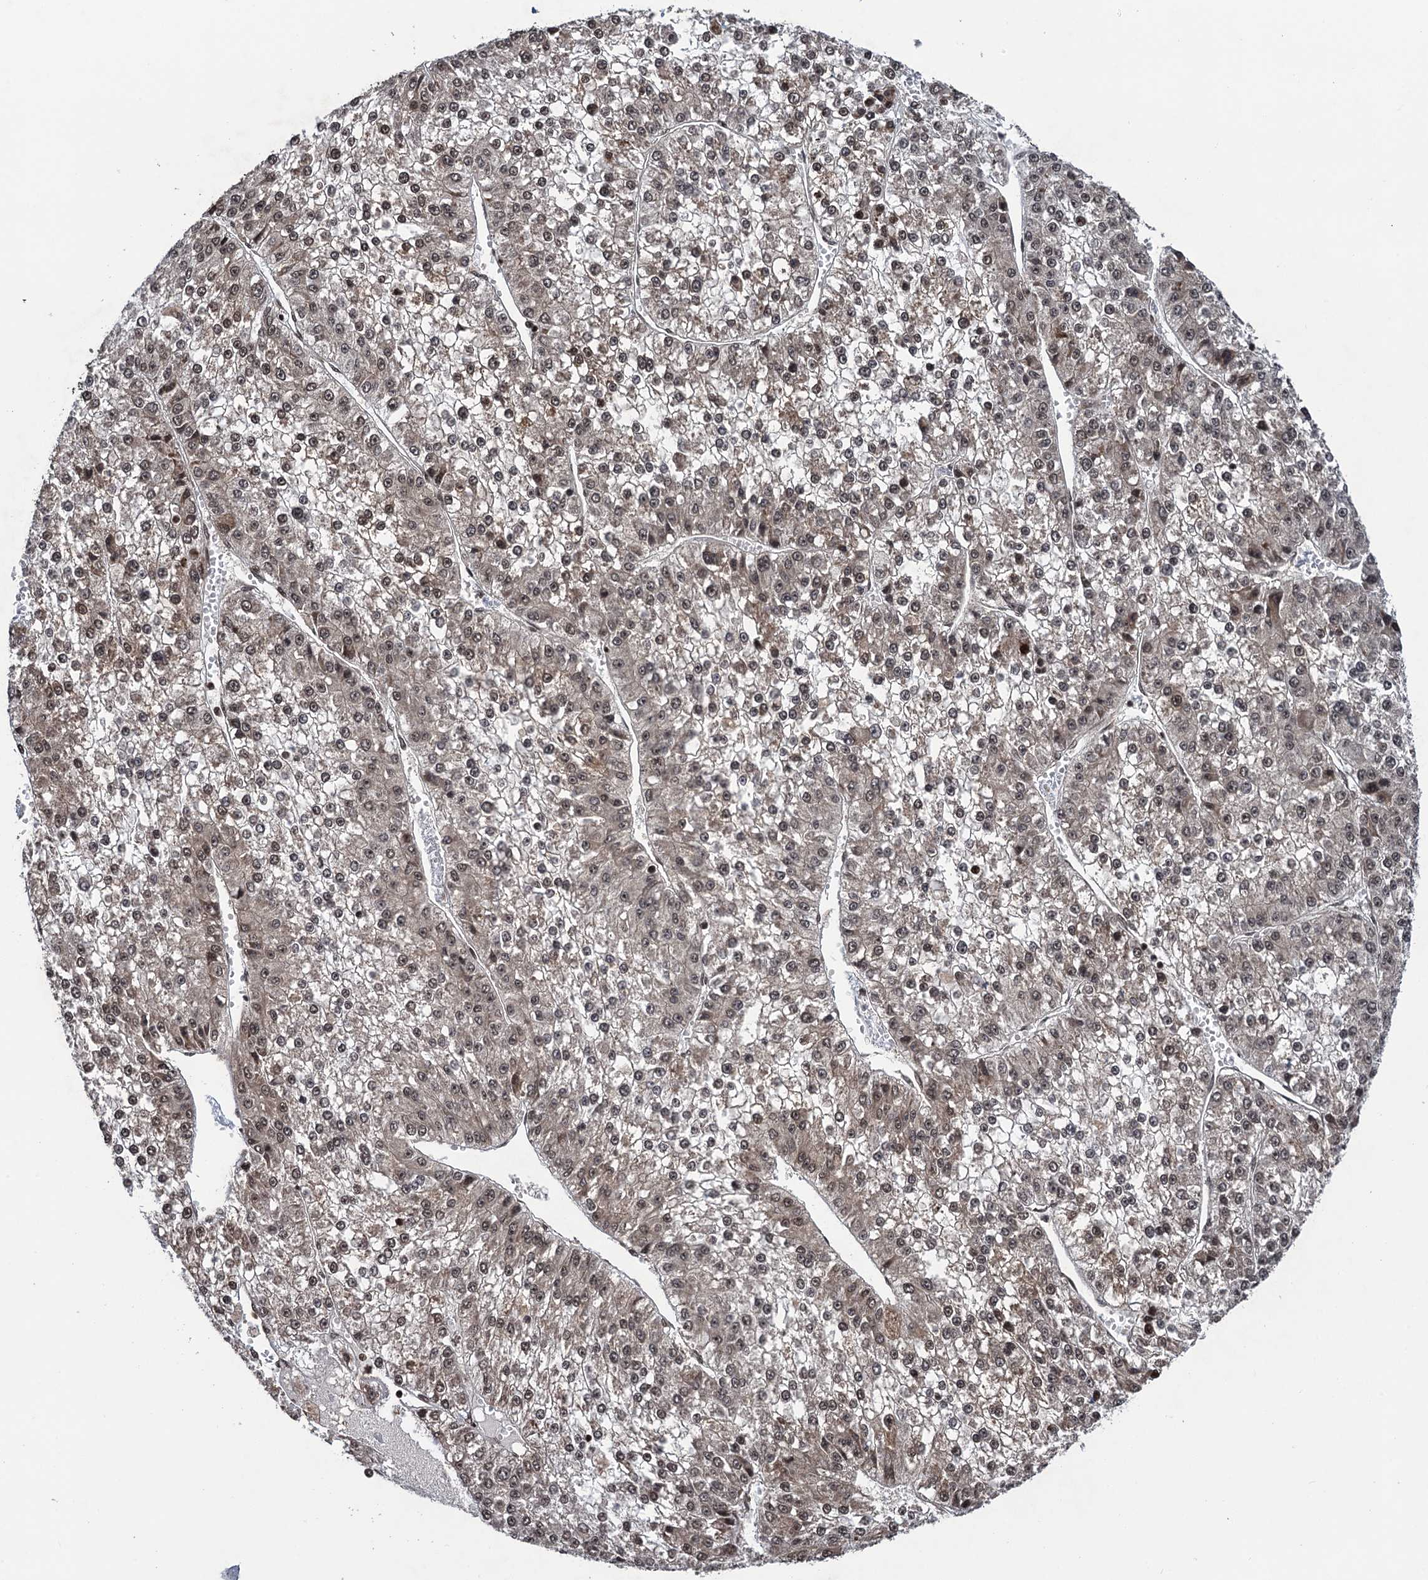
{"staining": {"intensity": "moderate", "quantity": ">75%", "location": "cytoplasmic/membranous,nuclear"}, "tissue": "liver cancer", "cell_type": "Tumor cells", "image_type": "cancer", "snomed": [{"axis": "morphology", "description": "Carcinoma, Hepatocellular, NOS"}, {"axis": "topography", "description": "Liver"}], "caption": "Immunohistochemistry (IHC) micrograph of neoplastic tissue: hepatocellular carcinoma (liver) stained using immunohistochemistry (IHC) displays medium levels of moderate protein expression localized specifically in the cytoplasmic/membranous and nuclear of tumor cells, appearing as a cytoplasmic/membranous and nuclear brown color.", "gene": "ZNF169", "patient": {"sex": "female", "age": 73}}